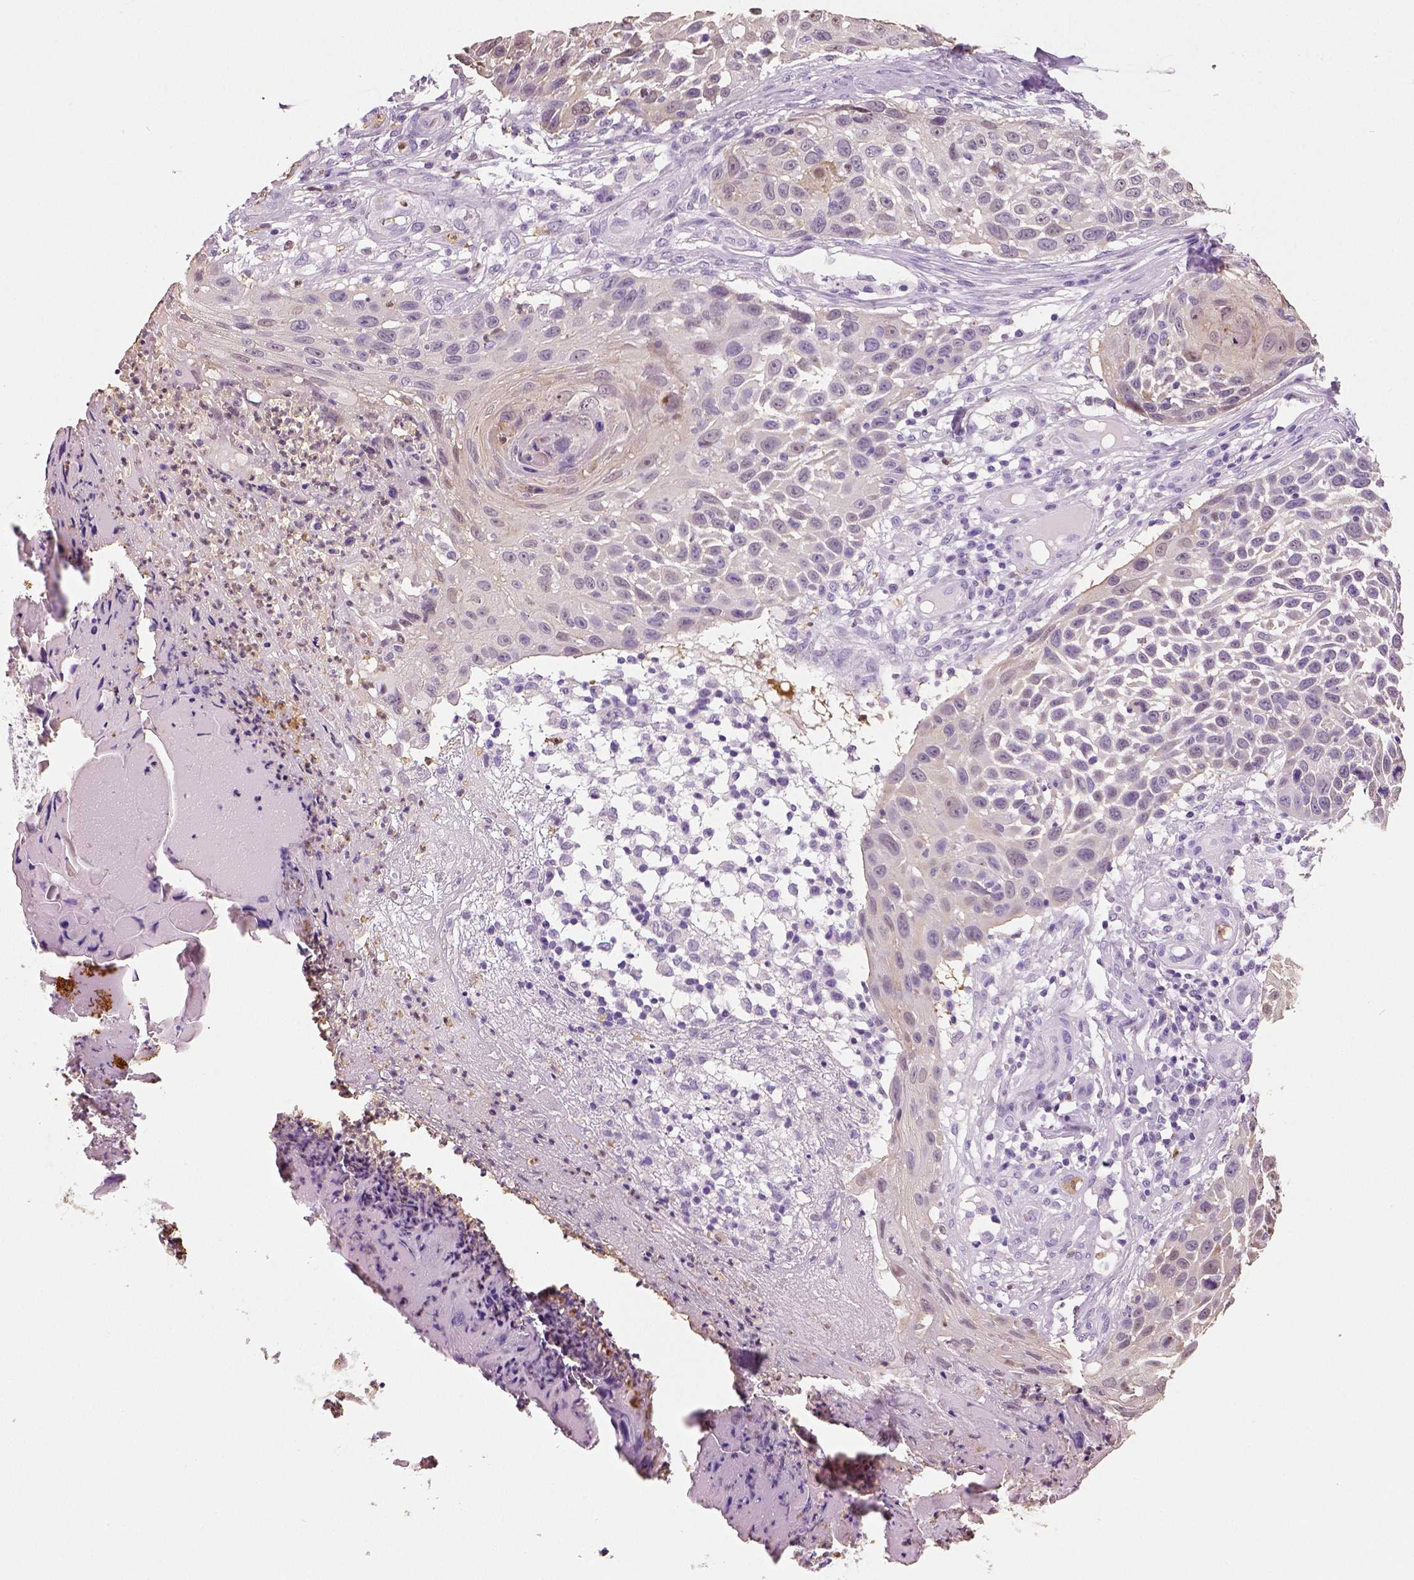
{"staining": {"intensity": "negative", "quantity": "none", "location": "none"}, "tissue": "skin cancer", "cell_type": "Tumor cells", "image_type": "cancer", "snomed": [{"axis": "morphology", "description": "Squamous cell carcinoma, NOS"}, {"axis": "topography", "description": "Skin"}], "caption": "Immunohistochemistry image of neoplastic tissue: skin squamous cell carcinoma stained with DAB (3,3'-diaminobenzidine) shows no significant protein expression in tumor cells. (DAB IHC with hematoxylin counter stain).", "gene": "NECAB2", "patient": {"sex": "male", "age": 92}}